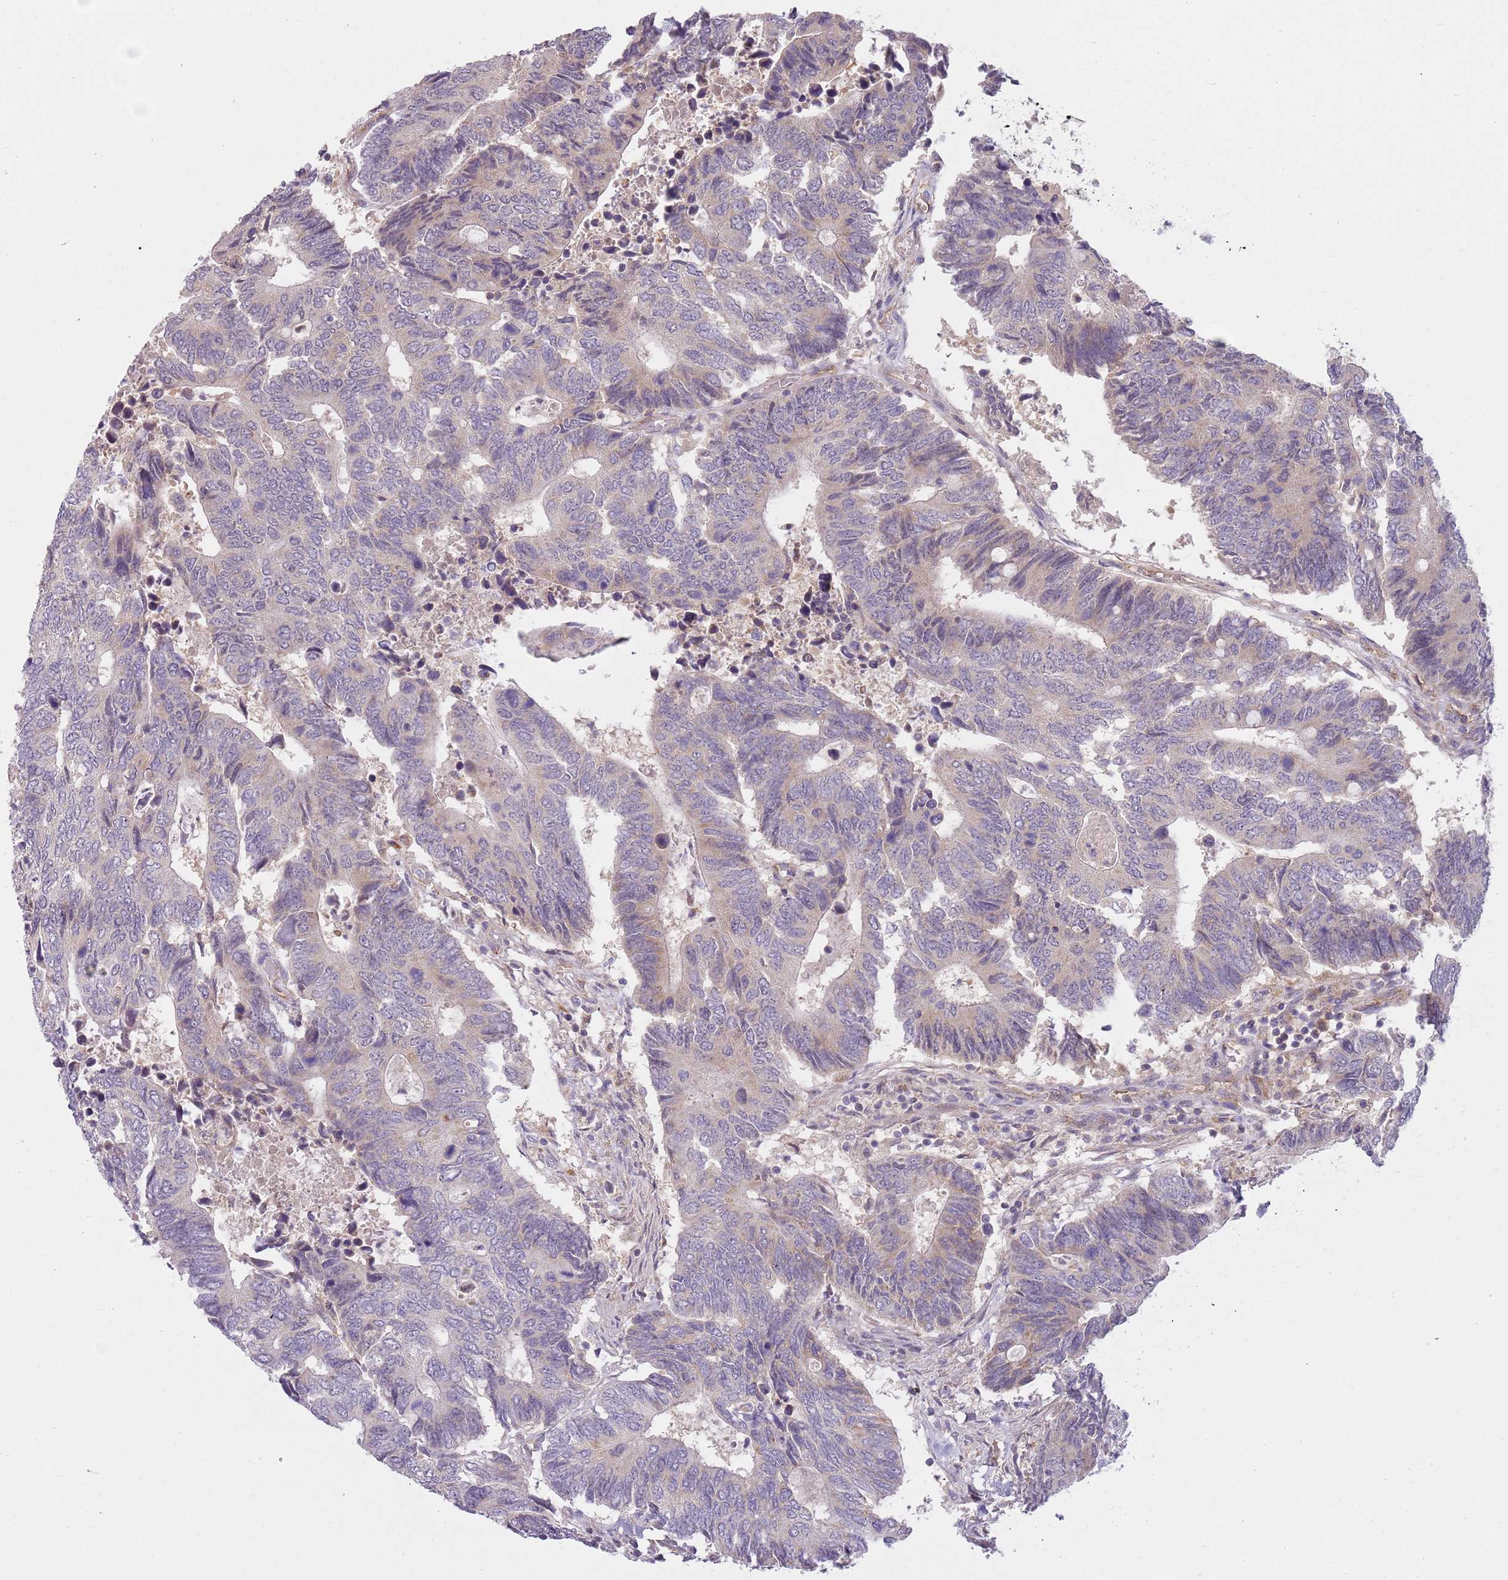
{"staining": {"intensity": "weak", "quantity": "<25%", "location": "cytoplasmic/membranous"}, "tissue": "colorectal cancer", "cell_type": "Tumor cells", "image_type": "cancer", "snomed": [{"axis": "morphology", "description": "Adenocarcinoma, NOS"}, {"axis": "topography", "description": "Colon"}], "caption": "Histopathology image shows no protein expression in tumor cells of colorectal cancer (adenocarcinoma) tissue.", "gene": "SKOR2", "patient": {"sex": "male", "age": 87}}